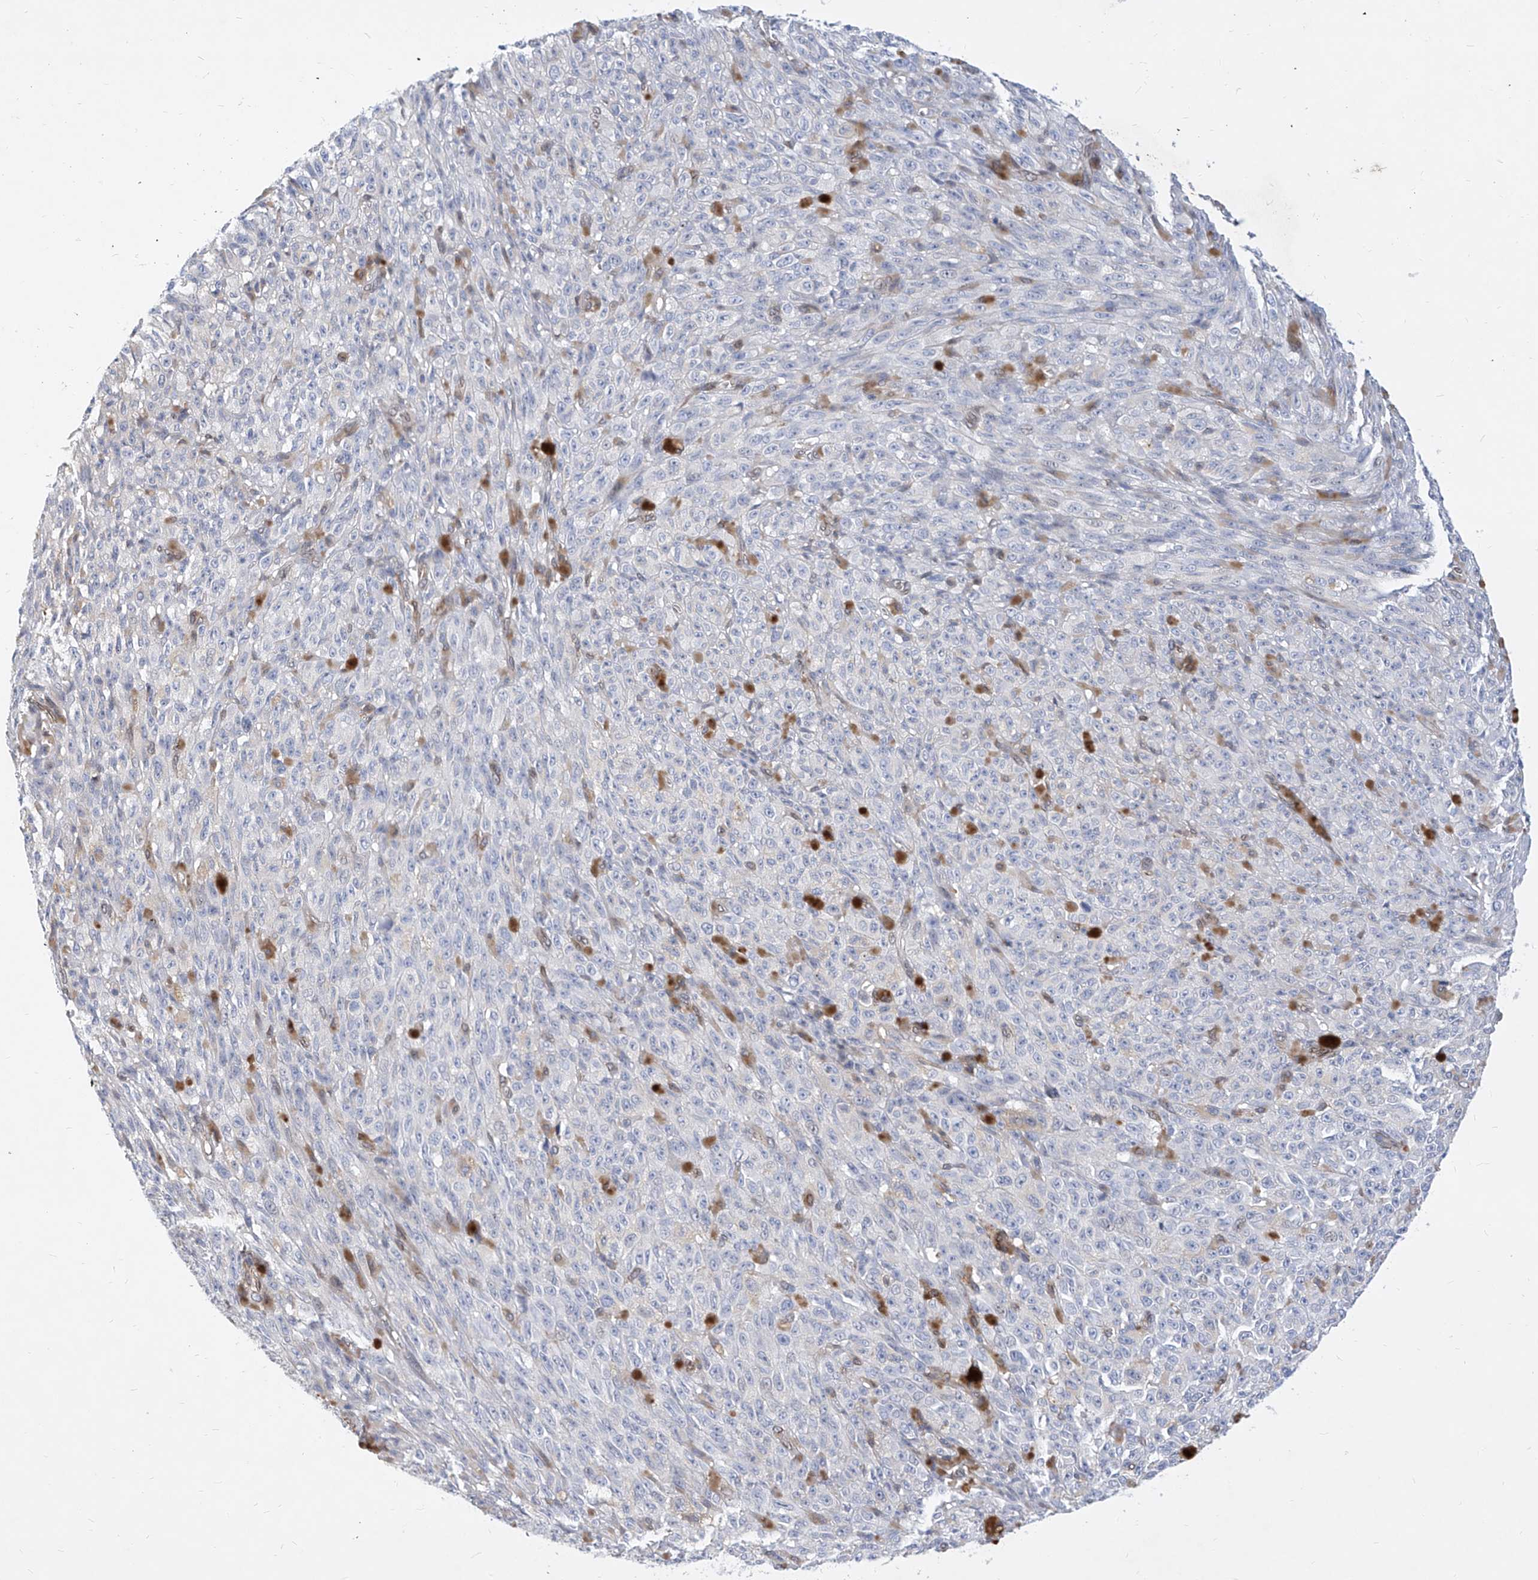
{"staining": {"intensity": "negative", "quantity": "none", "location": "none"}, "tissue": "melanoma", "cell_type": "Tumor cells", "image_type": "cancer", "snomed": [{"axis": "morphology", "description": "Malignant melanoma, NOS"}, {"axis": "topography", "description": "Skin"}], "caption": "This is an IHC histopathology image of melanoma. There is no positivity in tumor cells.", "gene": "MX2", "patient": {"sex": "female", "age": 82}}